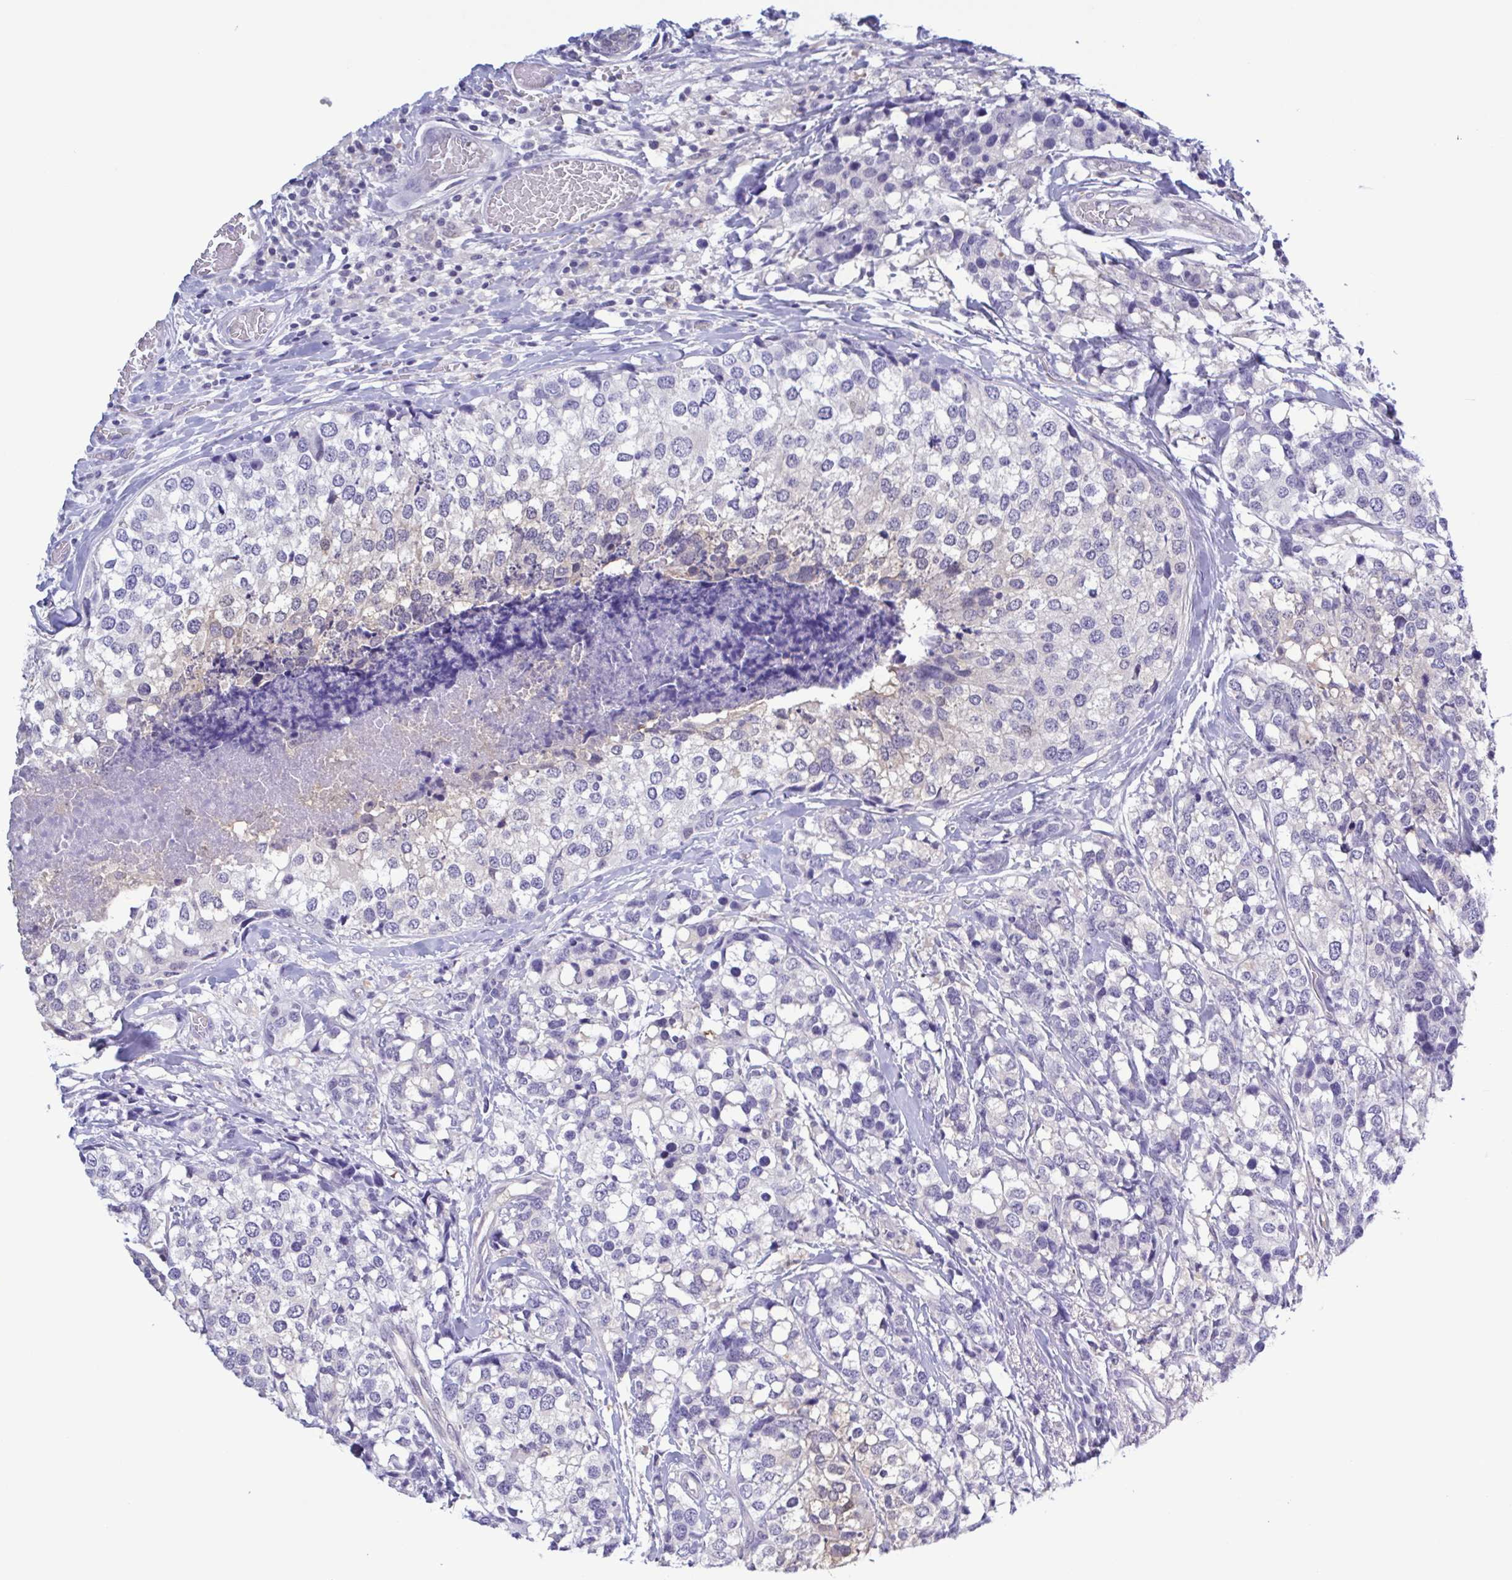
{"staining": {"intensity": "negative", "quantity": "none", "location": "none"}, "tissue": "breast cancer", "cell_type": "Tumor cells", "image_type": "cancer", "snomed": [{"axis": "morphology", "description": "Lobular carcinoma"}, {"axis": "topography", "description": "Breast"}], "caption": "This is an immunohistochemistry image of breast cancer. There is no staining in tumor cells.", "gene": "LDHC", "patient": {"sex": "female", "age": 59}}